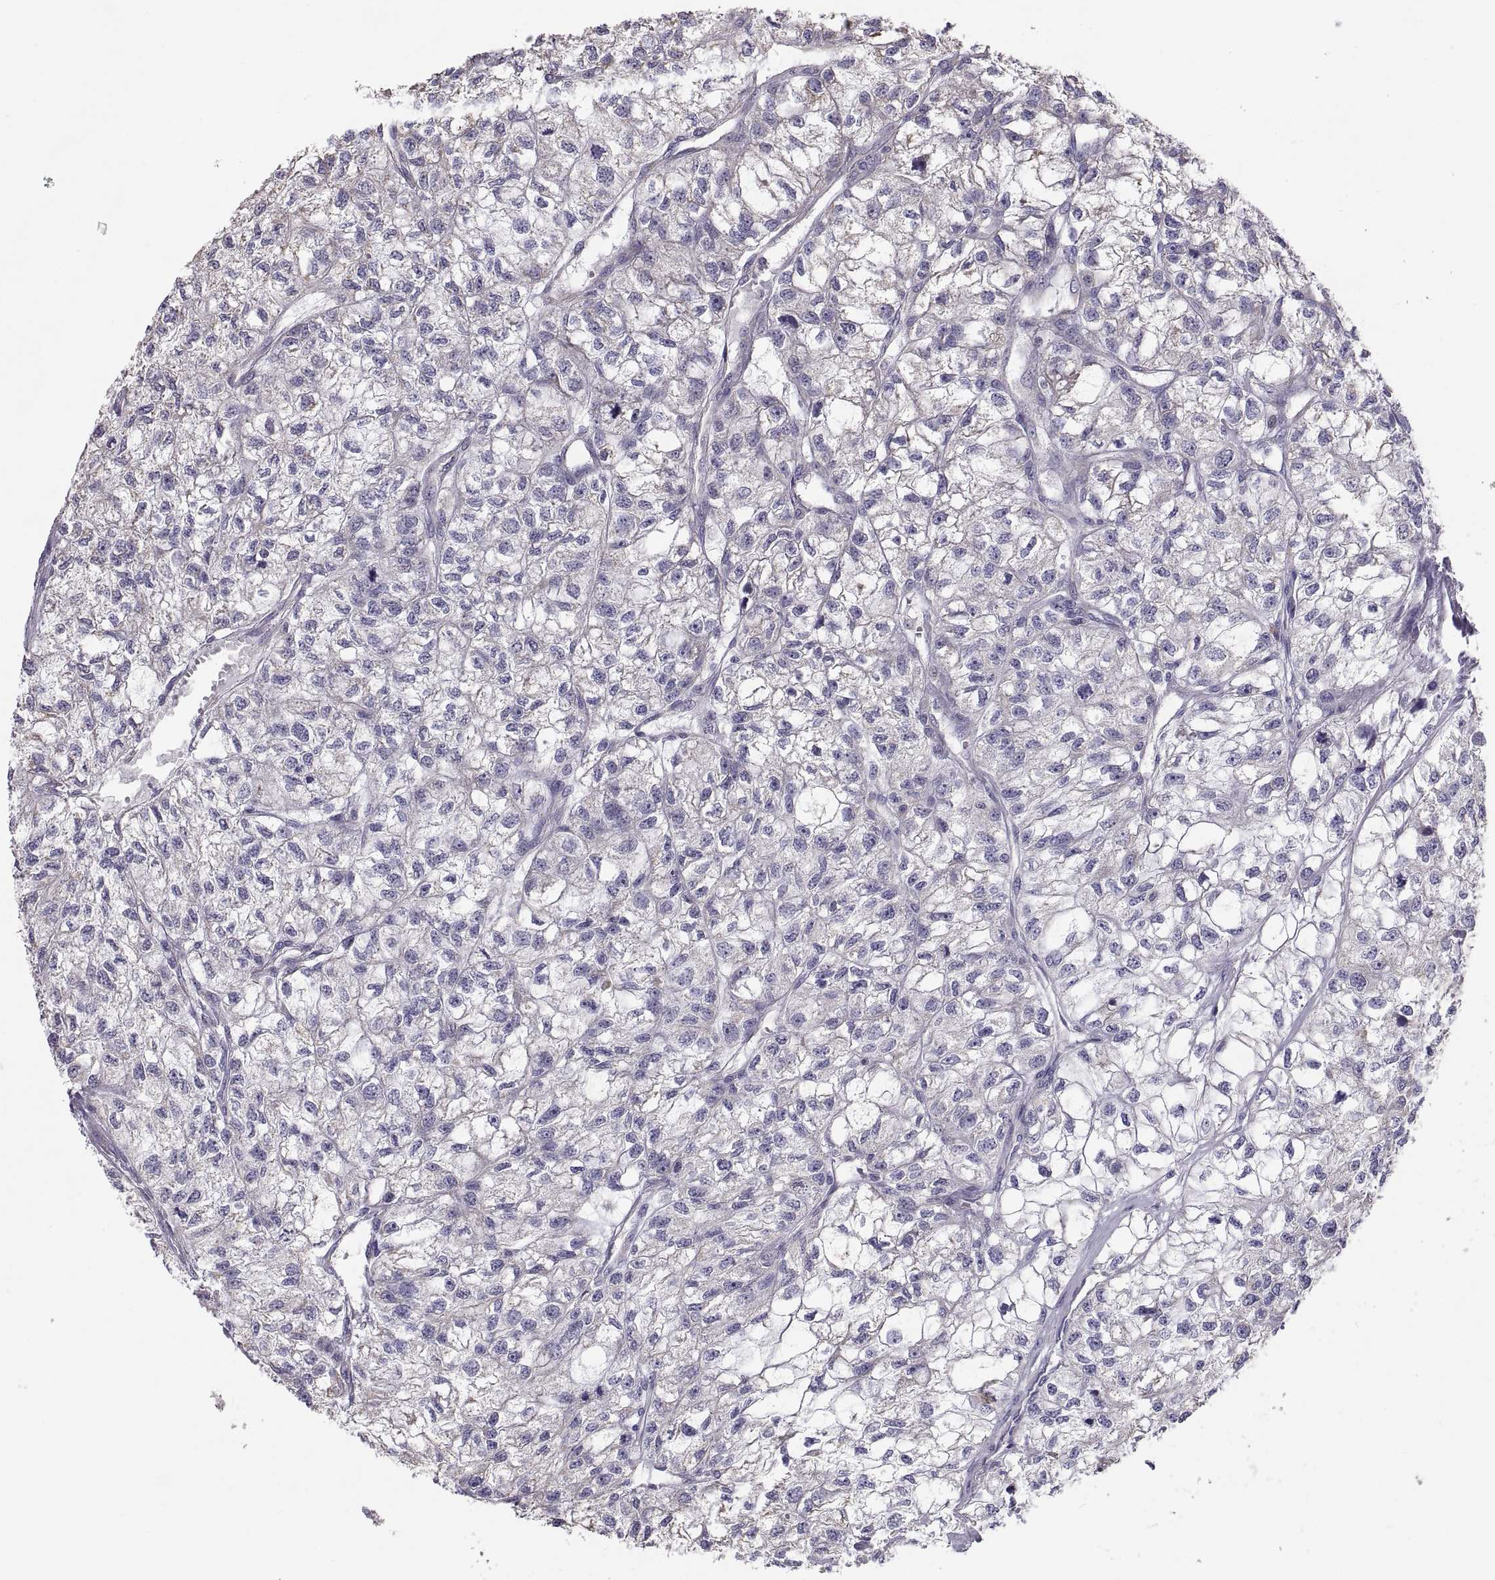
{"staining": {"intensity": "negative", "quantity": "none", "location": "none"}, "tissue": "renal cancer", "cell_type": "Tumor cells", "image_type": "cancer", "snomed": [{"axis": "morphology", "description": "Adenocarcinoma, NOS"}, {"axis": "topography", "description": "Kidney"}], "caption": "High magnification brightfield microscopy of renal adenocarcinoma stained with DAB (brown) and counterstained with hematoxylin (blue): tumor cells show no significant expression.", "gene": "TNNC1", "patient": {"sex": "male", "age": 56}}